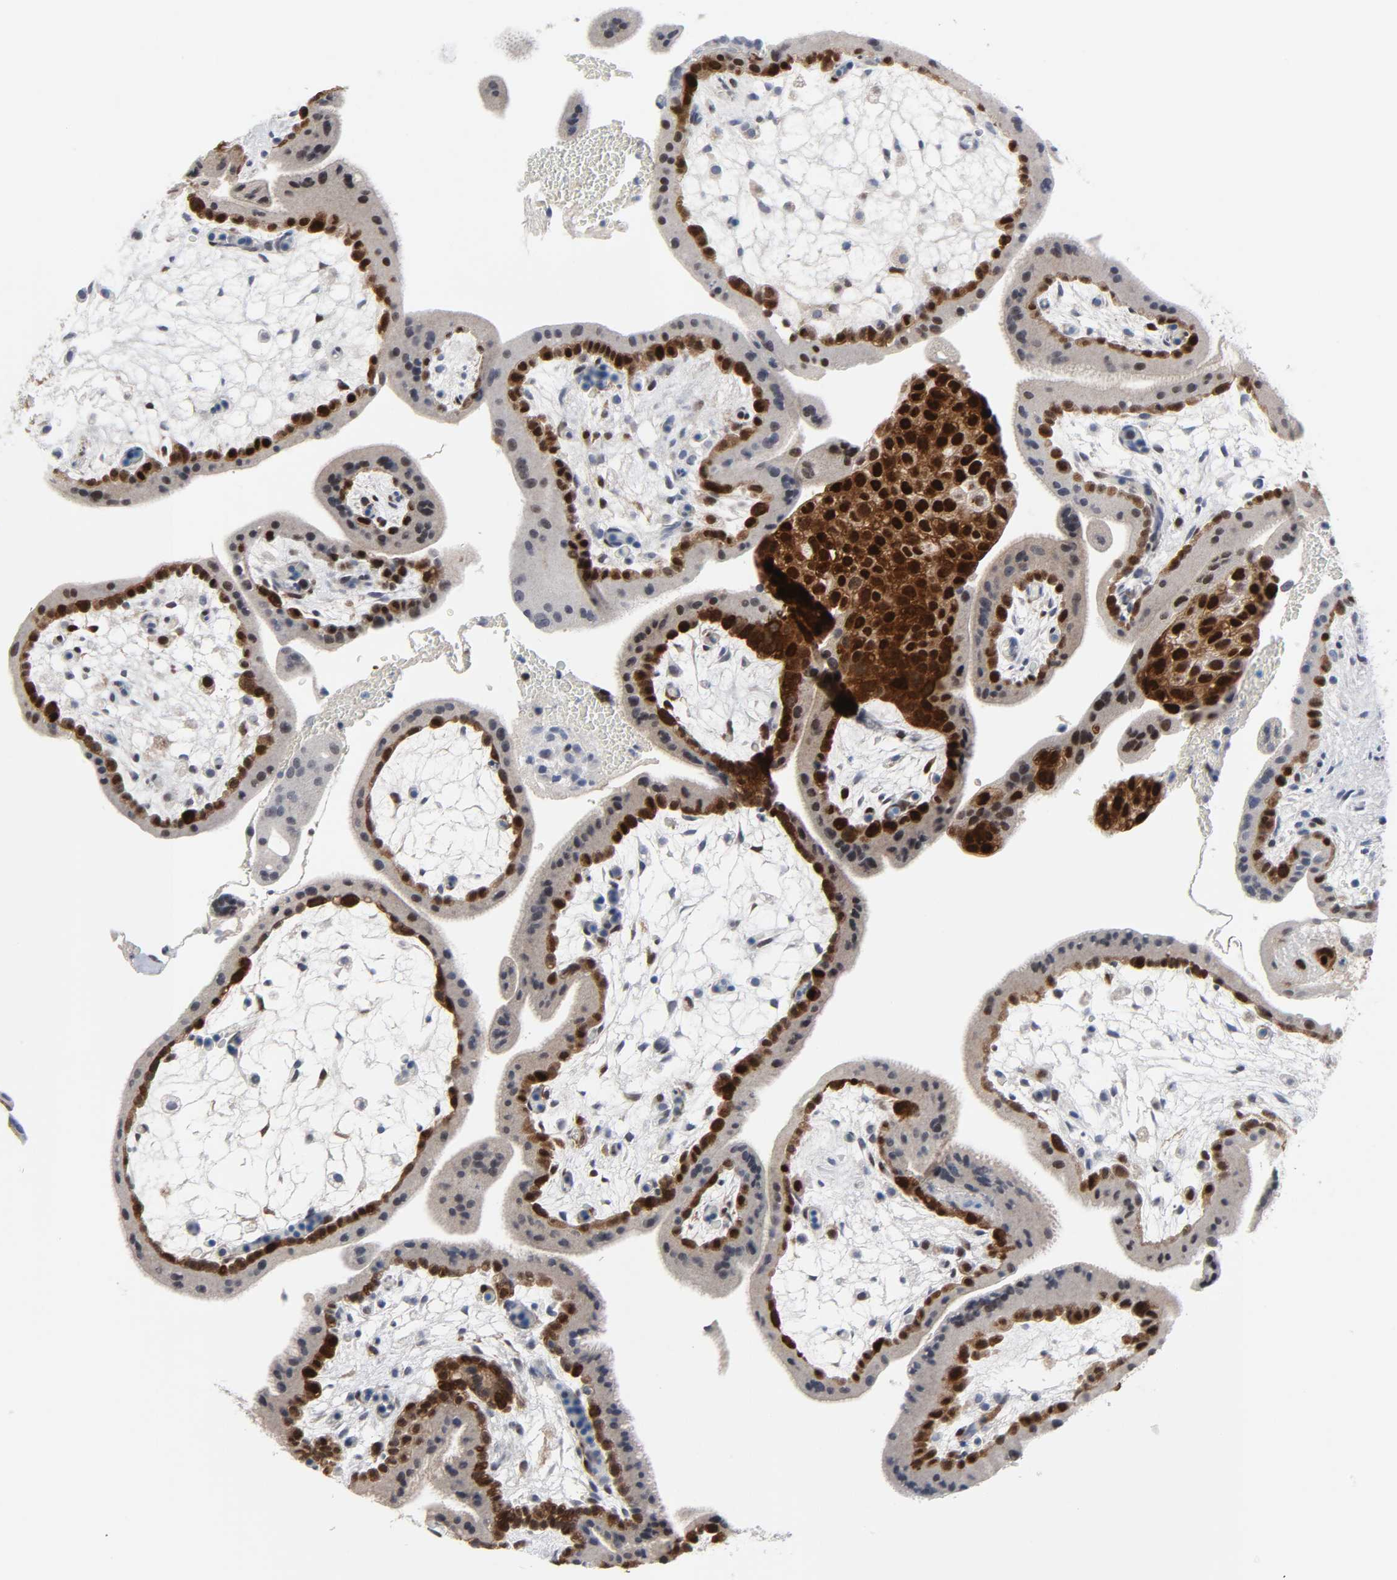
{"staining": {"intensity": "strong", "quantity": ">75%", "location": "cytoplasmic/membranous,nuclear"}, "tissue": "placenta", "cell_type": "Decidual cells", "image_type": "normal", "snomed": [{"axis": "morphology", "description": "Normal tissue, NOS"}, {"axis": "topography", "description": "Placenta"}], "caption": "Protein staining of benign placenta shows strong cytoplasmic/membranous,nuclear positivity in approximately >75% of decidual cells. (IHC, brightfield microscopy, high magnification).", "gene": "WEE1", "patient": {"sex": "female", "age": 35}}